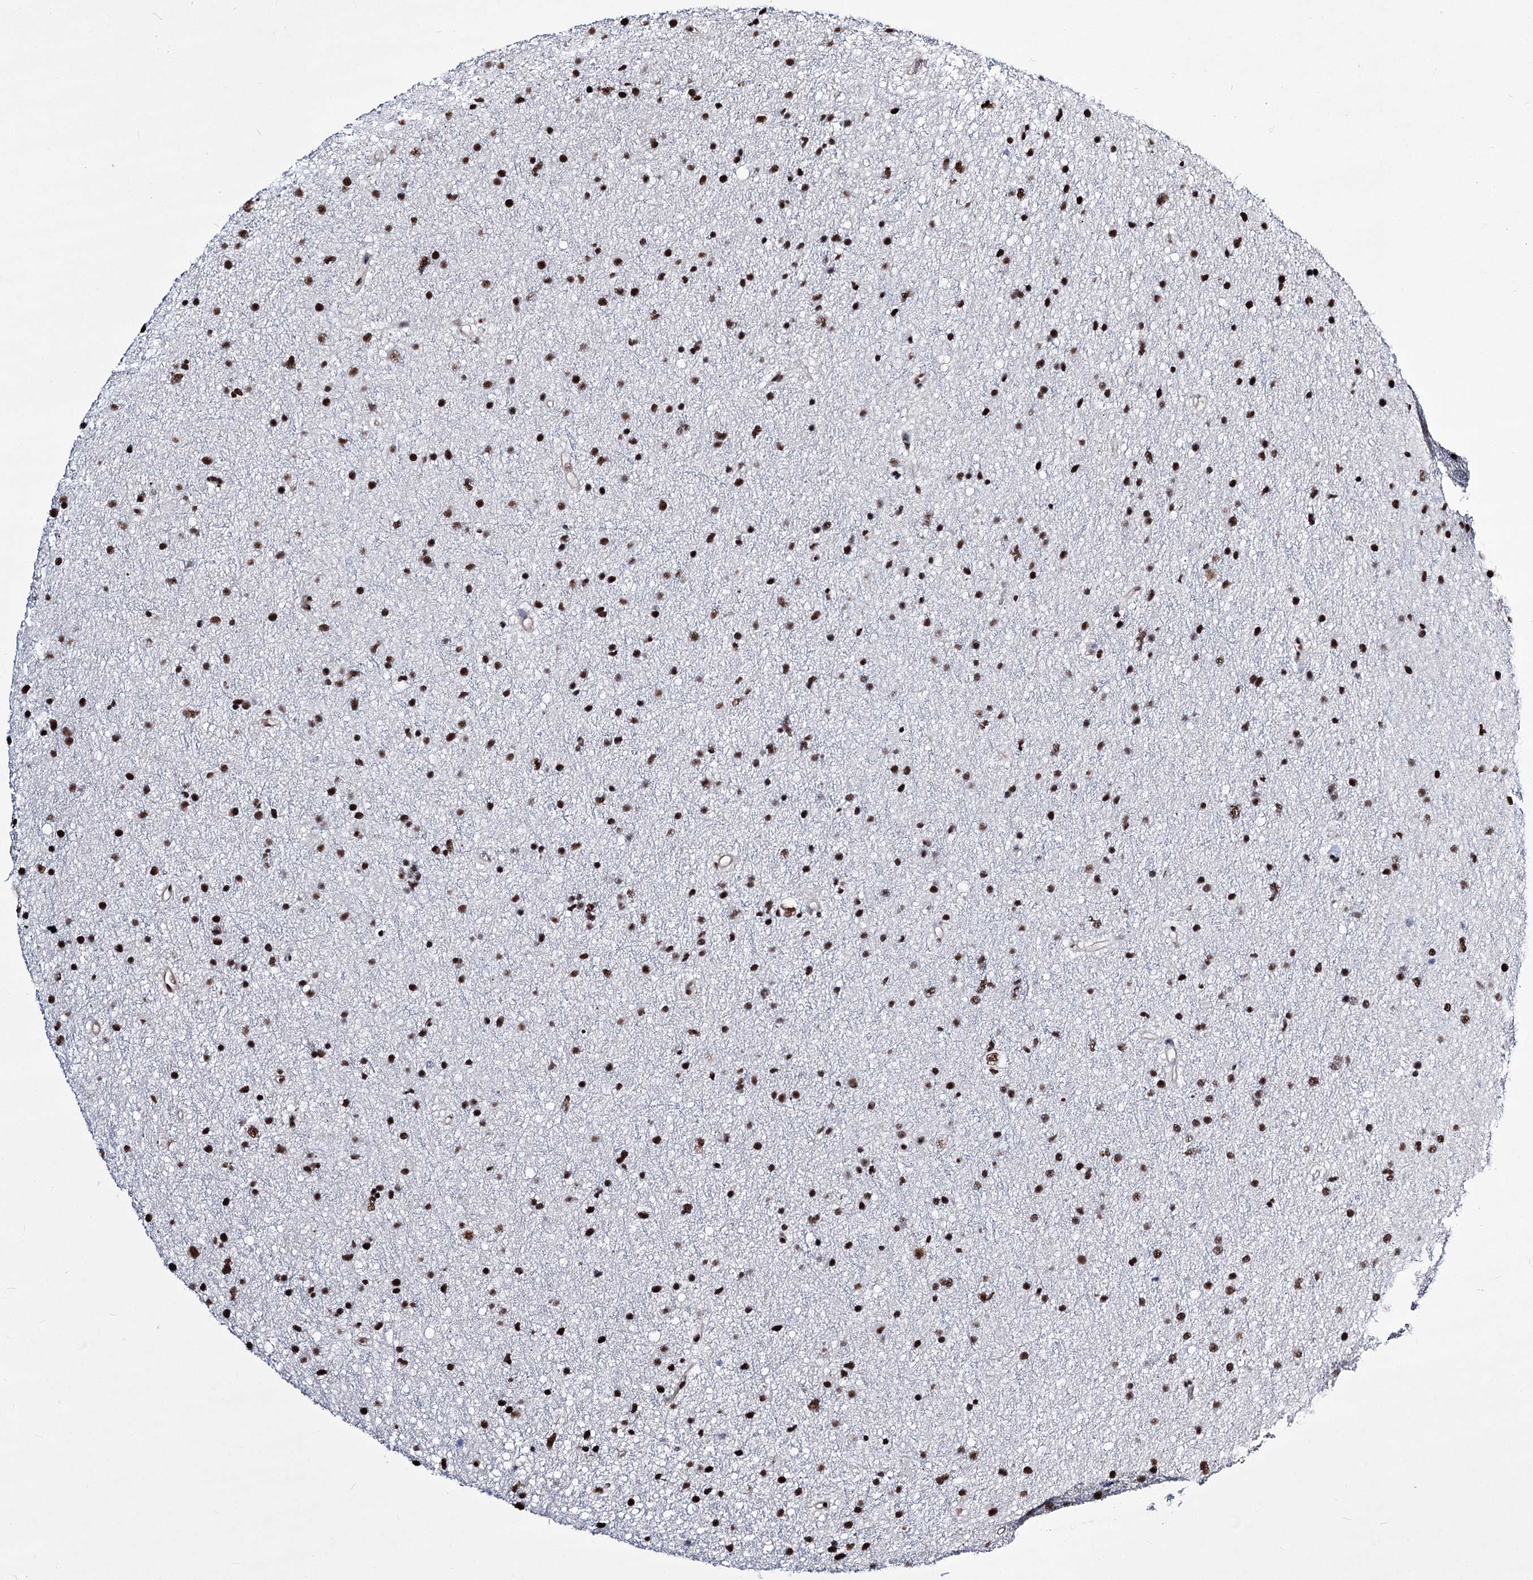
{"staining": {"intensity": "strong", "quantity": ">75%", "location": "nuclear"}, "tissue": "glioma", "cell_type": "Tumor cells", "image_type": "cancer", "snomed": [{"axis": "morphology", "description": "Glioma, malignant, Low grade"}, {"axis": "topography", "description": "Cerebral cortex"}], "caption": "Malignant glioma (low-grade) tissue reveals strong nuclear expression in about >75% of tumor cells The staining was performed using DAB to visualize the protein expression in brown, while the nuclei were stained in blue with hematoxylin (Magnification: 20x).", "gene": "CHMP7", "patient": {"sex": "female", "age": 39}}